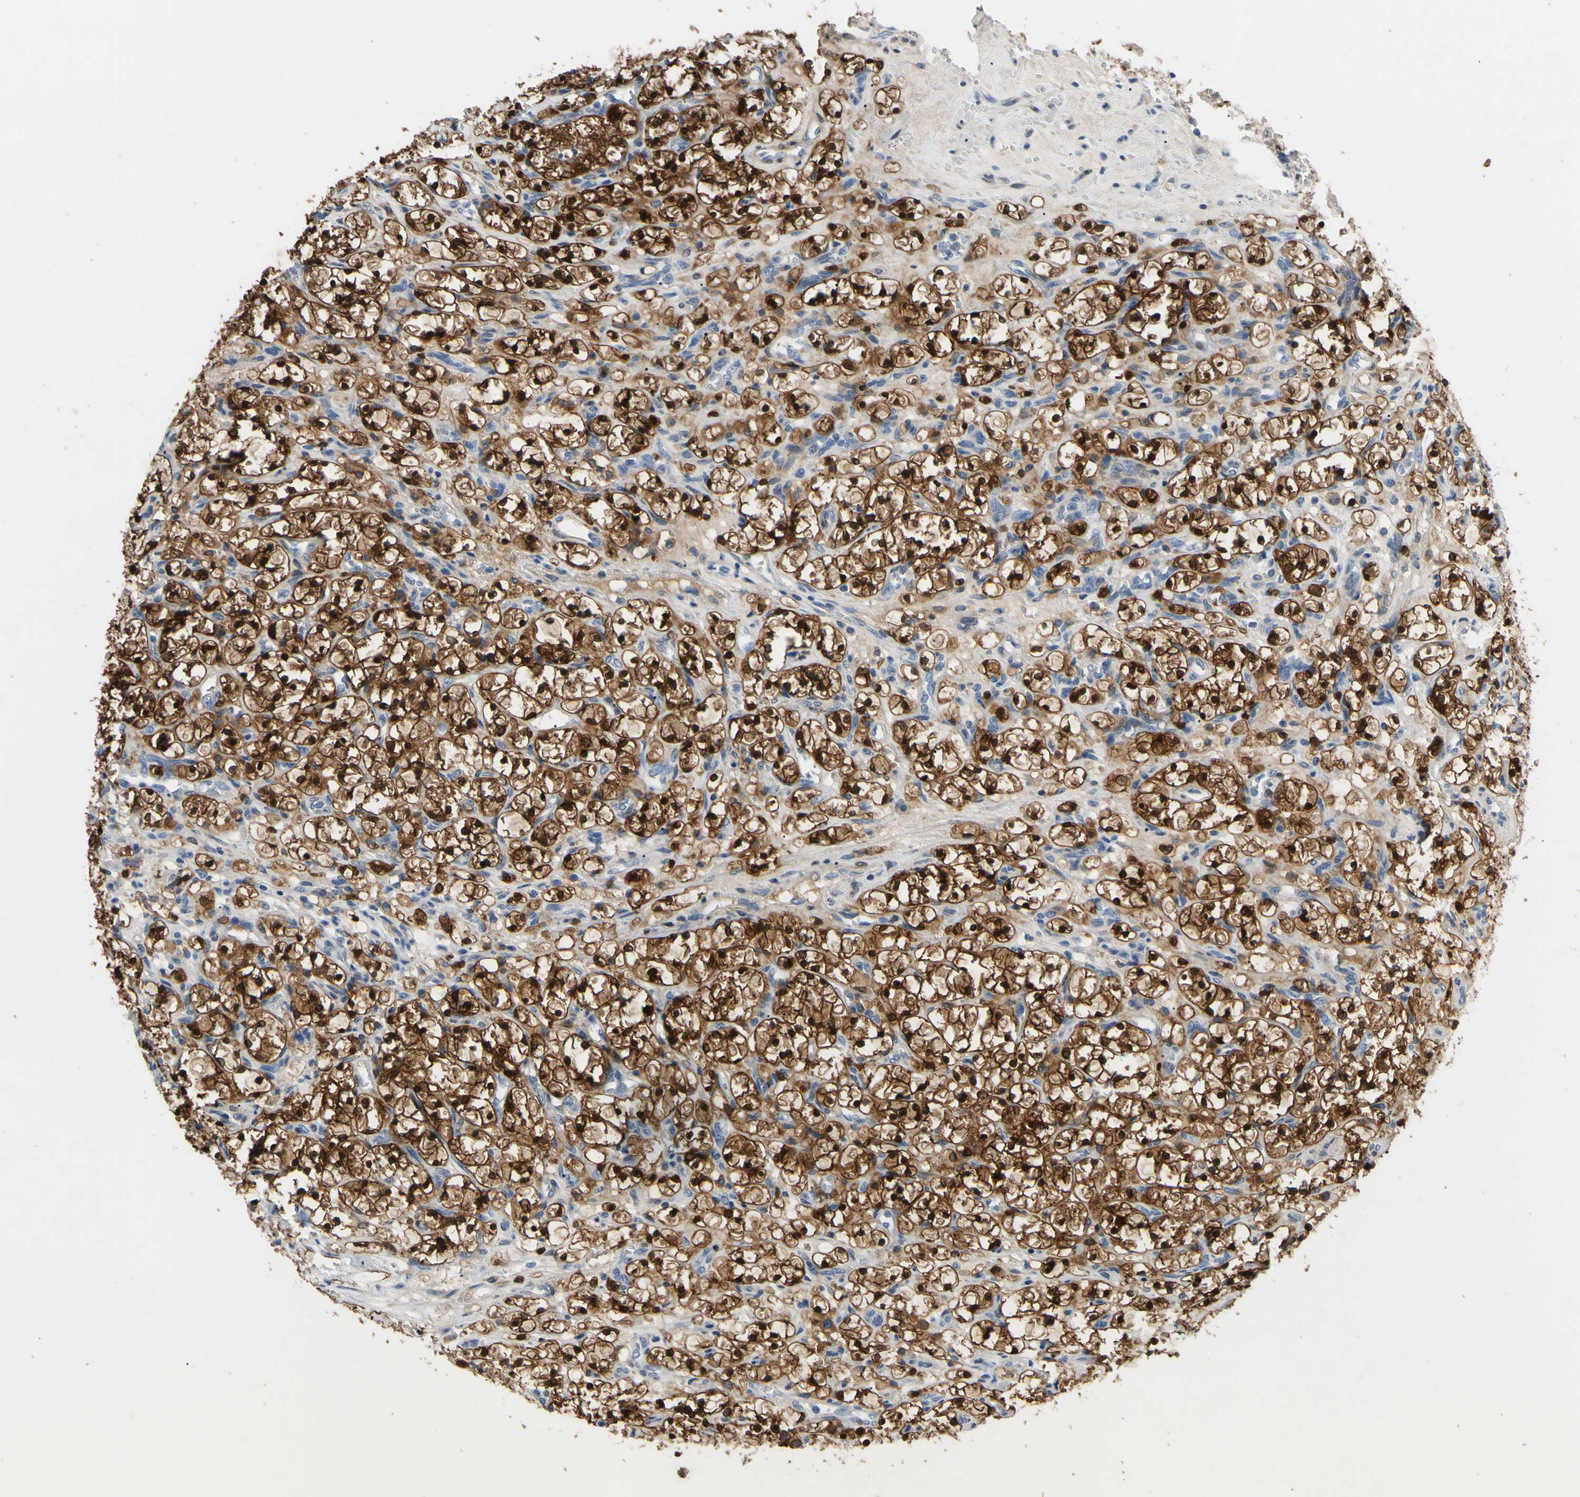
{"staining": {"intensity": "strong", "quantity": ">75%", "location": "cytoplasmic/membranous,nuclear"}, "tissue": "renal cancer", "cell_type": "Tumor cells", "image_type": "cancer", "snomed": [{"axis": "morphology", "description": "Adenocarcinoma, NOS"}, {"axis": "topography", "description": "Kidney"}], "caption": "Immunohistochemical staining of human renal cancer shows high levels of strong cytoplasmic/membranous and nuclear protein expression in about >75% of tumor cells.", "gene": "NOL3", "patient": {"sex": "female", "age": 69}}